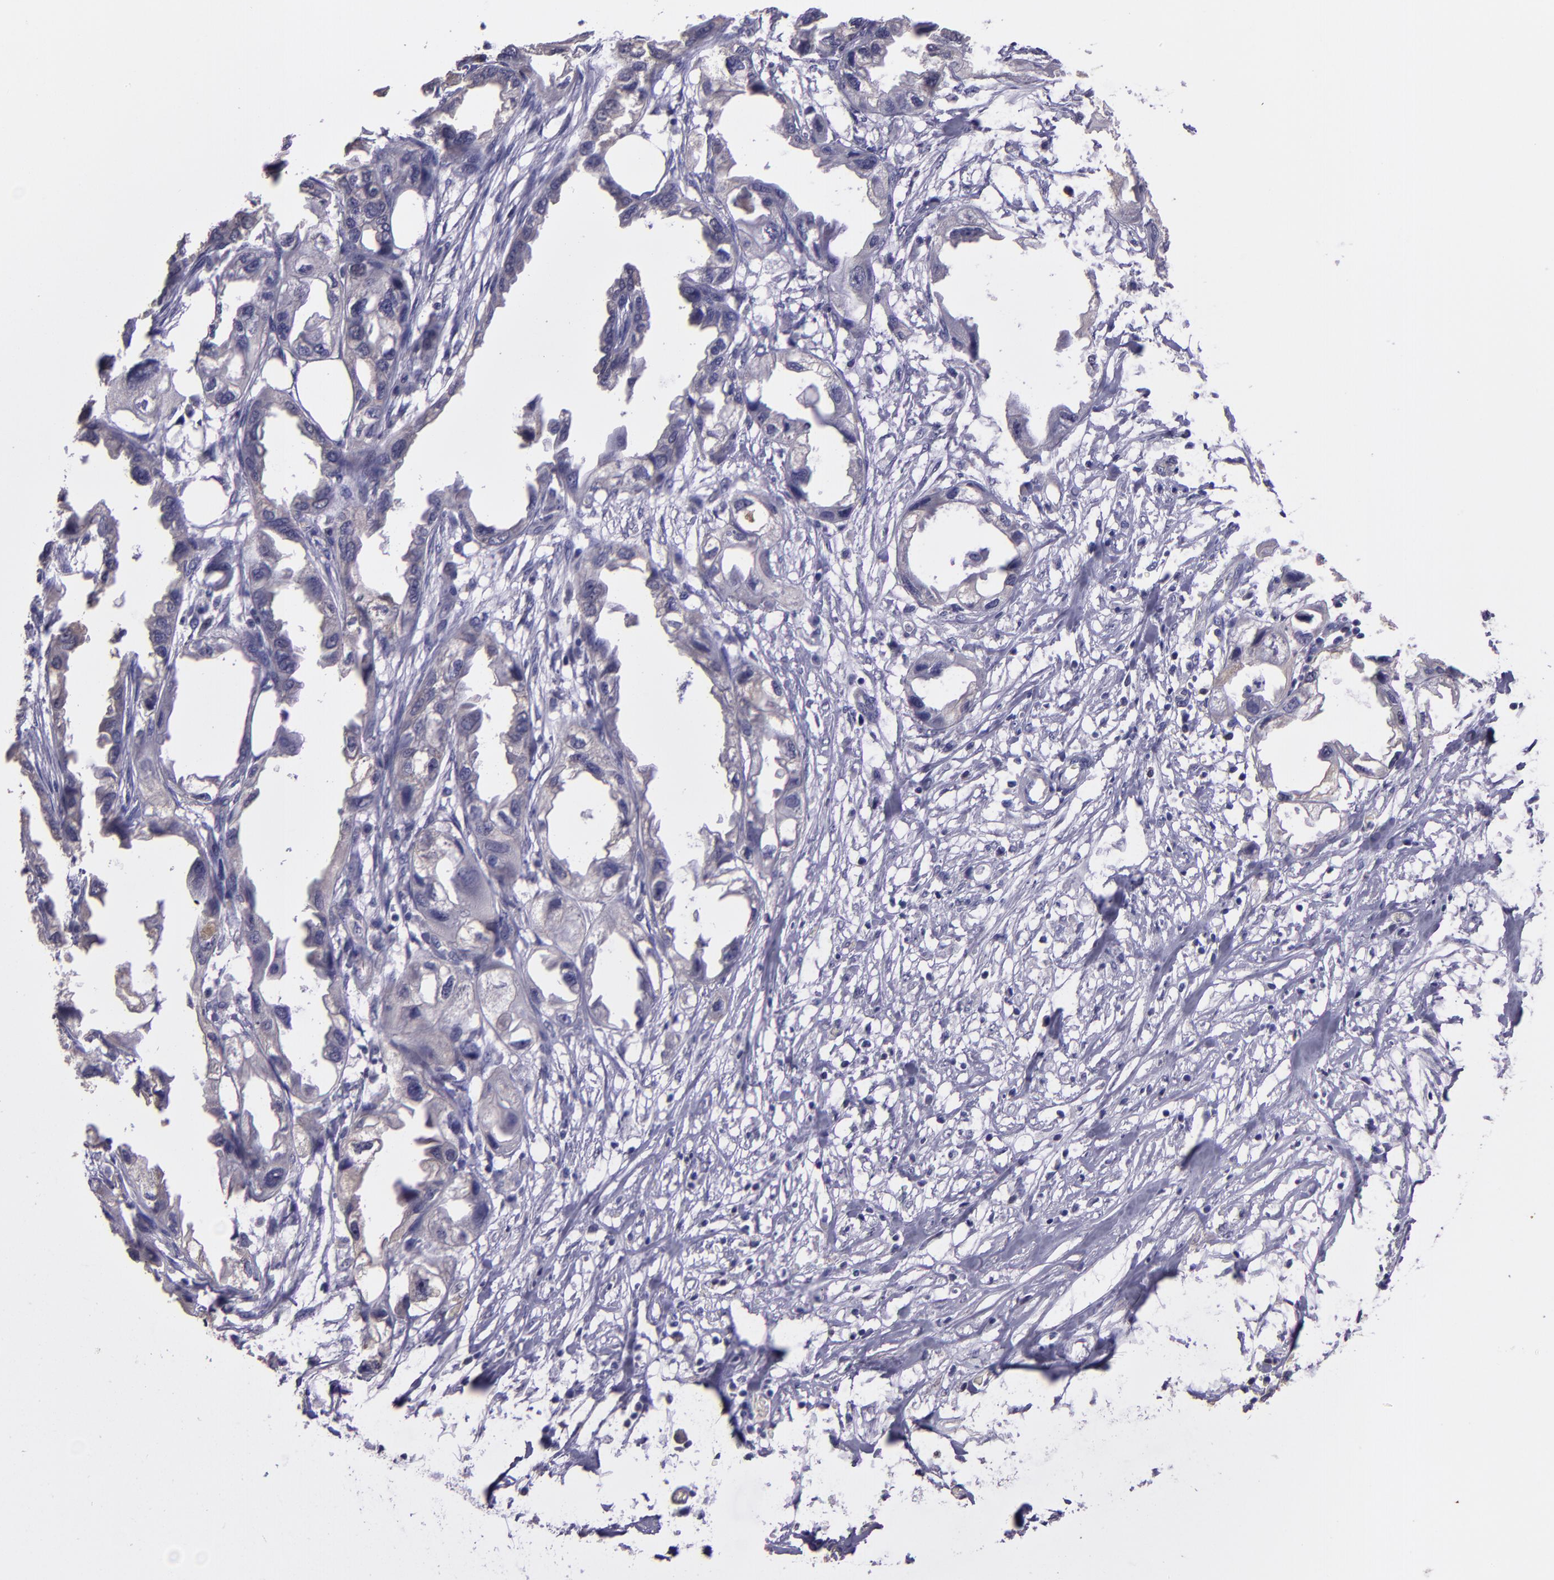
{"staining": {"intensity": "weak", "quantity": "<25%", "location": "cytoplasmic/membranous"}, "tissue": "endometrial cancer", "cell_type": "Tumor cells", "image_type": "cancer", "snomed": [{"axis": "morphology", "description": "Adenocarcinoma, NOS"}, {"axis": "topography", "description": "Endometrium"}], "caption": "There is no significant staining in tumor cells of endometrial cancer.", "gene": "PAPPA", "patient": {"sex": "female", "age": 67}}